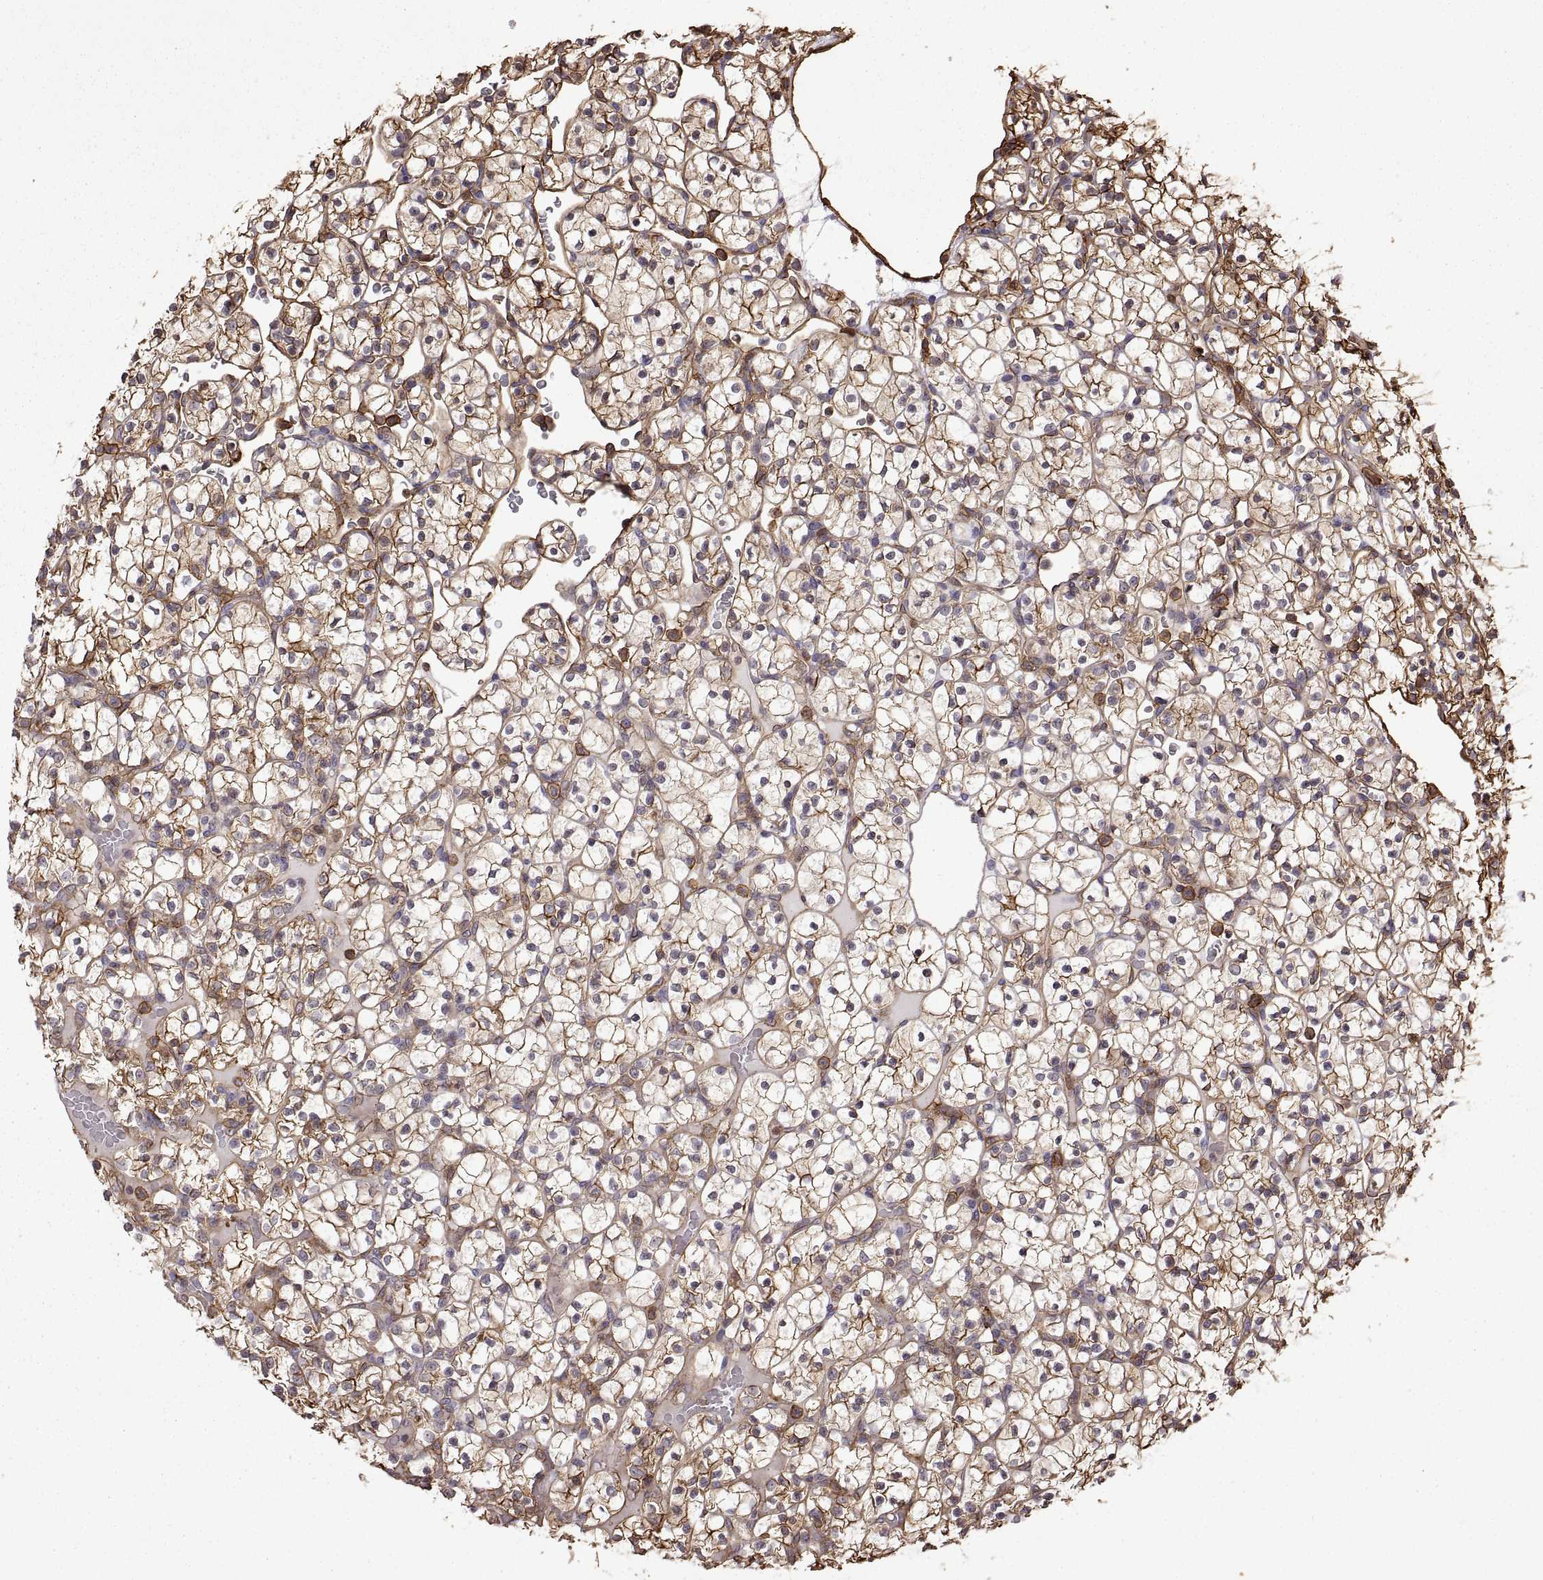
{"staining": {"intensity": "moderate", "quantity": ">75%", "location": "cytoplasmic/membranous"}, "tissue": "renal cancer", "cell_type": "Tumor cells", "image_type": "cancer", "snomed": [{"axis": "morphology", "description": "Adenocarcinoma, NOS"}, {"axis": "topography", "description": "Kidney"}], "caption": "A brown stain shows moderate cytoplasmic/membranous expression of a protein in renal cancer (adenocarcinoma) tumor cells.", "gene": "S100A10", "patient": {"sex": "female", "age": 89}}